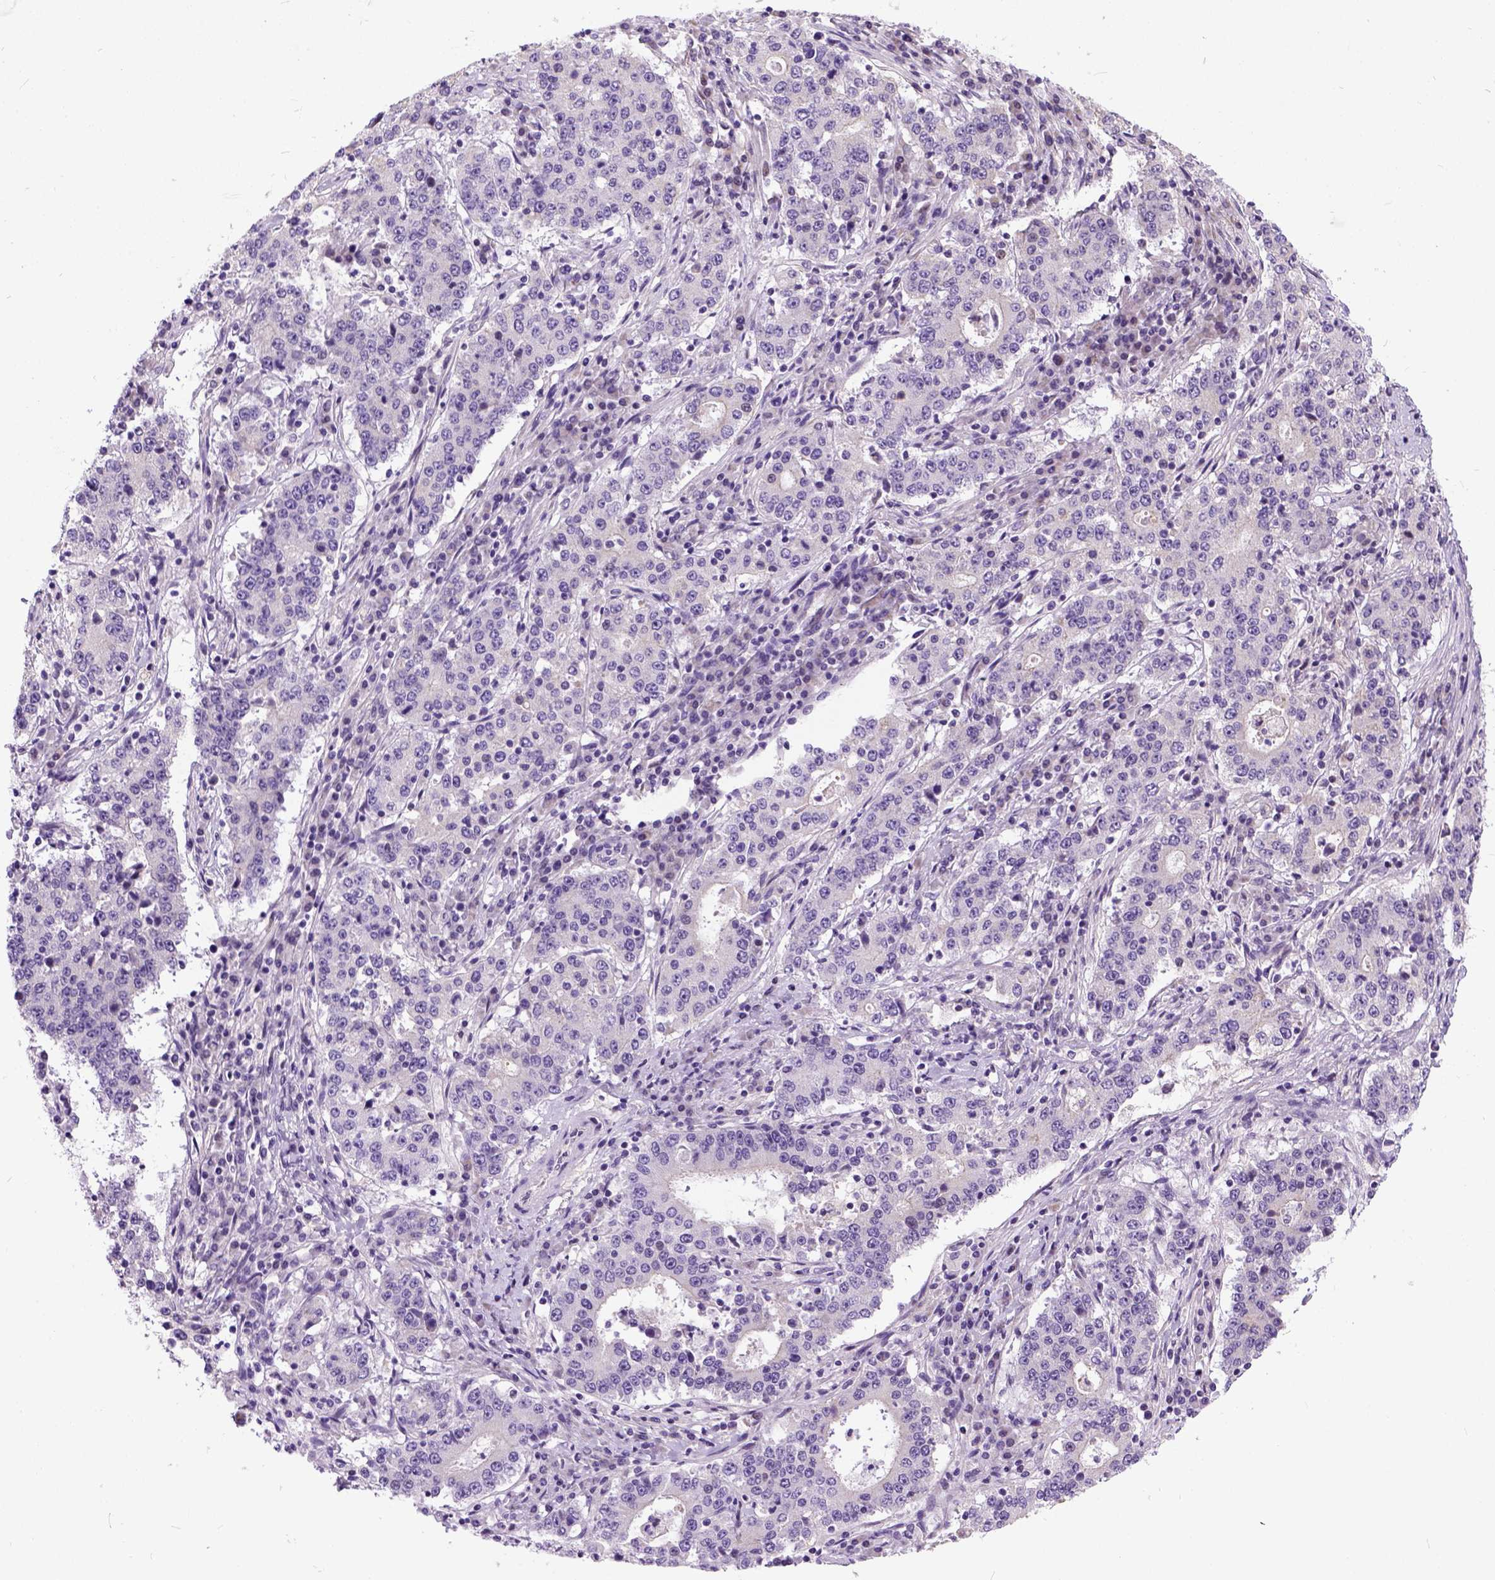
{"staining": {"intensity": "weak", "quantity": "<25%", "location": "cytoplasmic/membranous"}, "tissue": "stomach cancer", "cell_type": "Tumor cells", "image_type": "cancer", "snomed": [{"axis": "morphology", "description": "Adenocarcinoma, NOS"}, {"axis": "topography", "description": "Stomach"}], "caption": "Stomach cancer stained for a protein using immunohistochemistry (IHC) demonstrates no expression tumor cells.", "gene": "NEK5", "patient": {"sex": "male", "age": 59}}